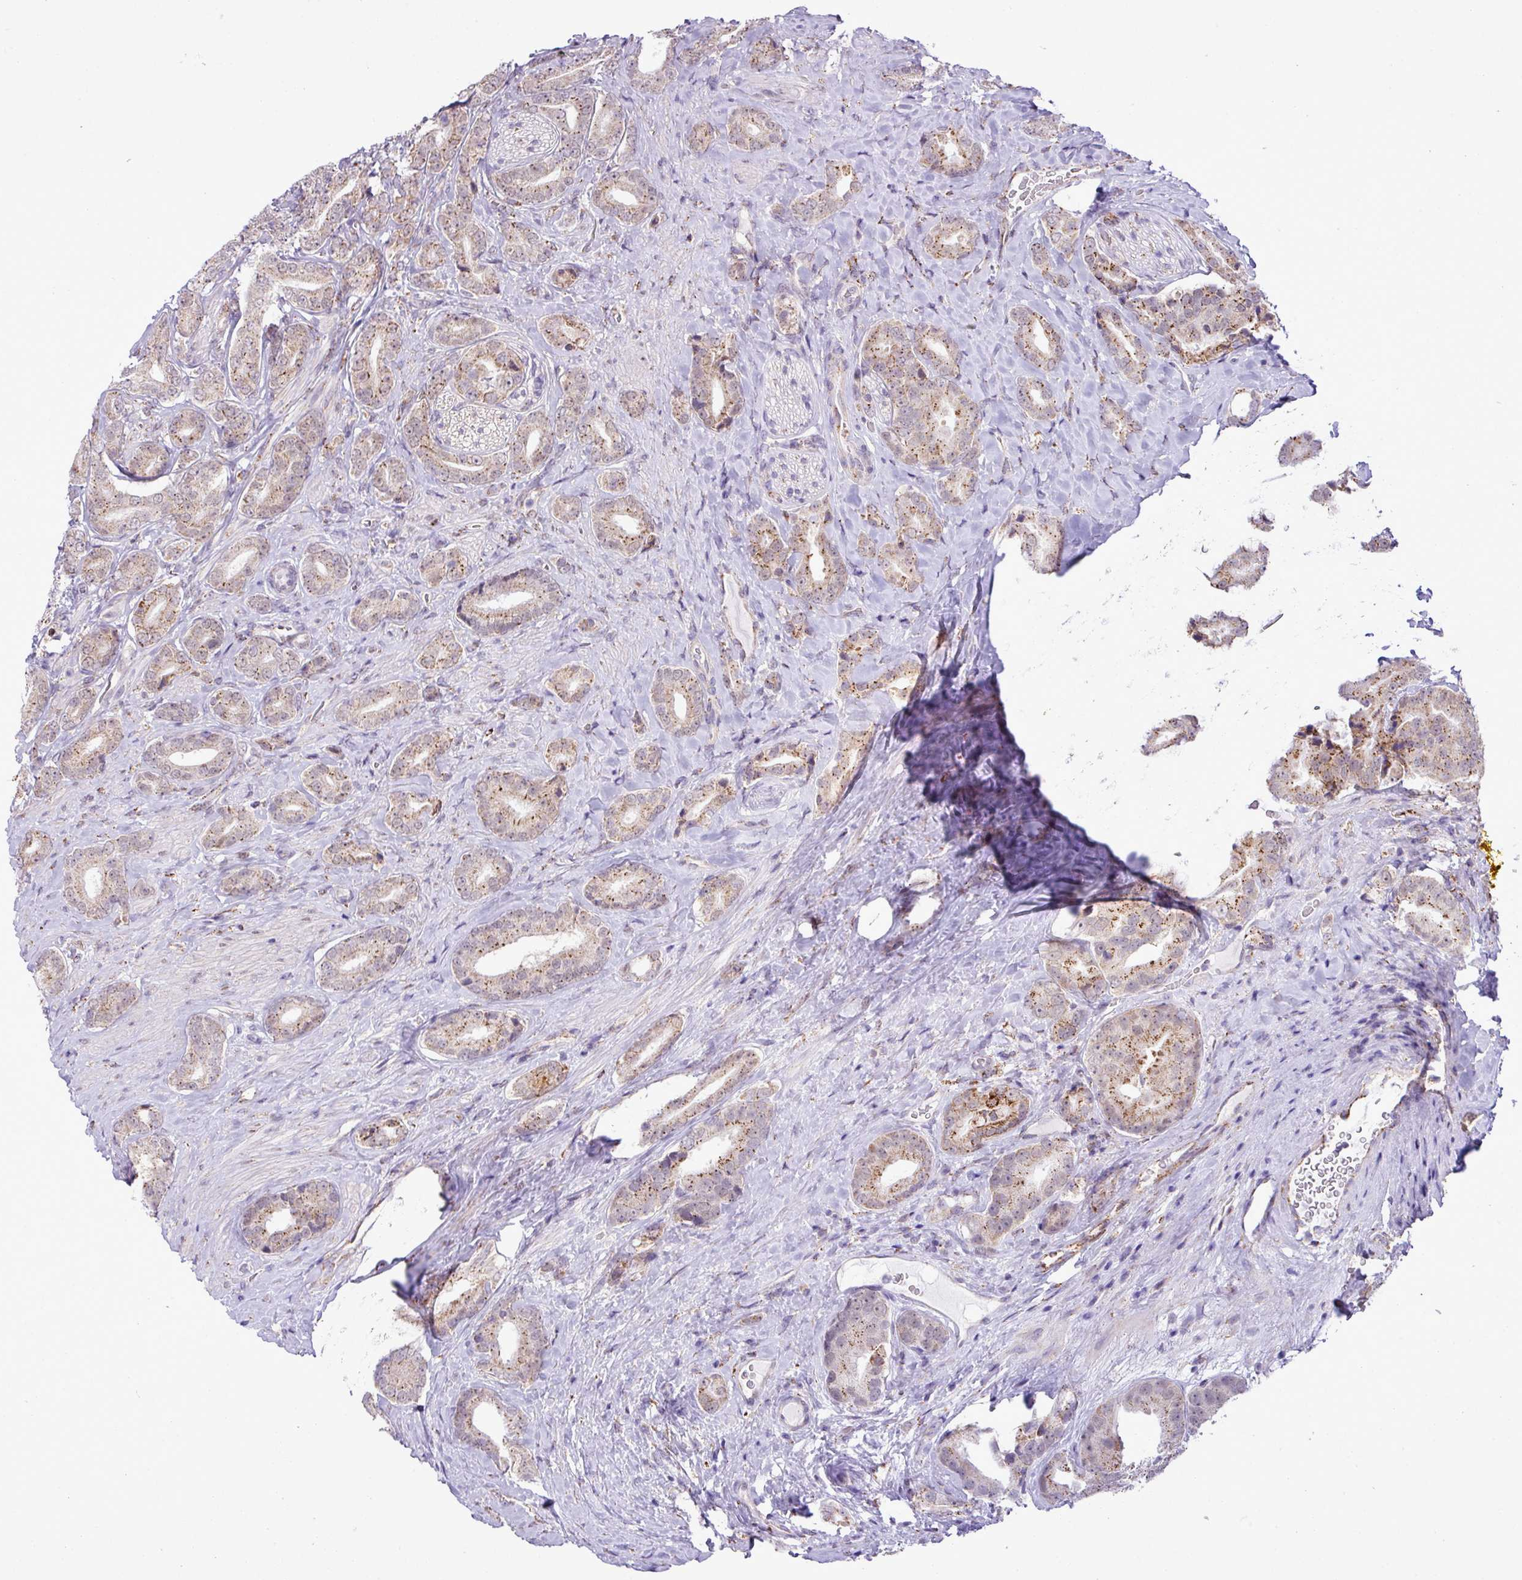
{"staining": {"intensity": "weak", "quantity": ">75%", "location": "cytoplasmic/membranous"}, "tissue": "prostate cancer", "cell_type": "Tumor cells", "image_type": "cancer", "snomed": [{"axis": "morphology", "description": "Adenocarcinoma, High grade"}, {"axis": "topography", "description": "Prostate"}], "caption": "Adenocarcinoma (high-grade) (prostate) stained with a protein marker displays weak staining in tumor cells.", "gene": "SGPP1", "patient": {"sex": "male", "age": 63}}